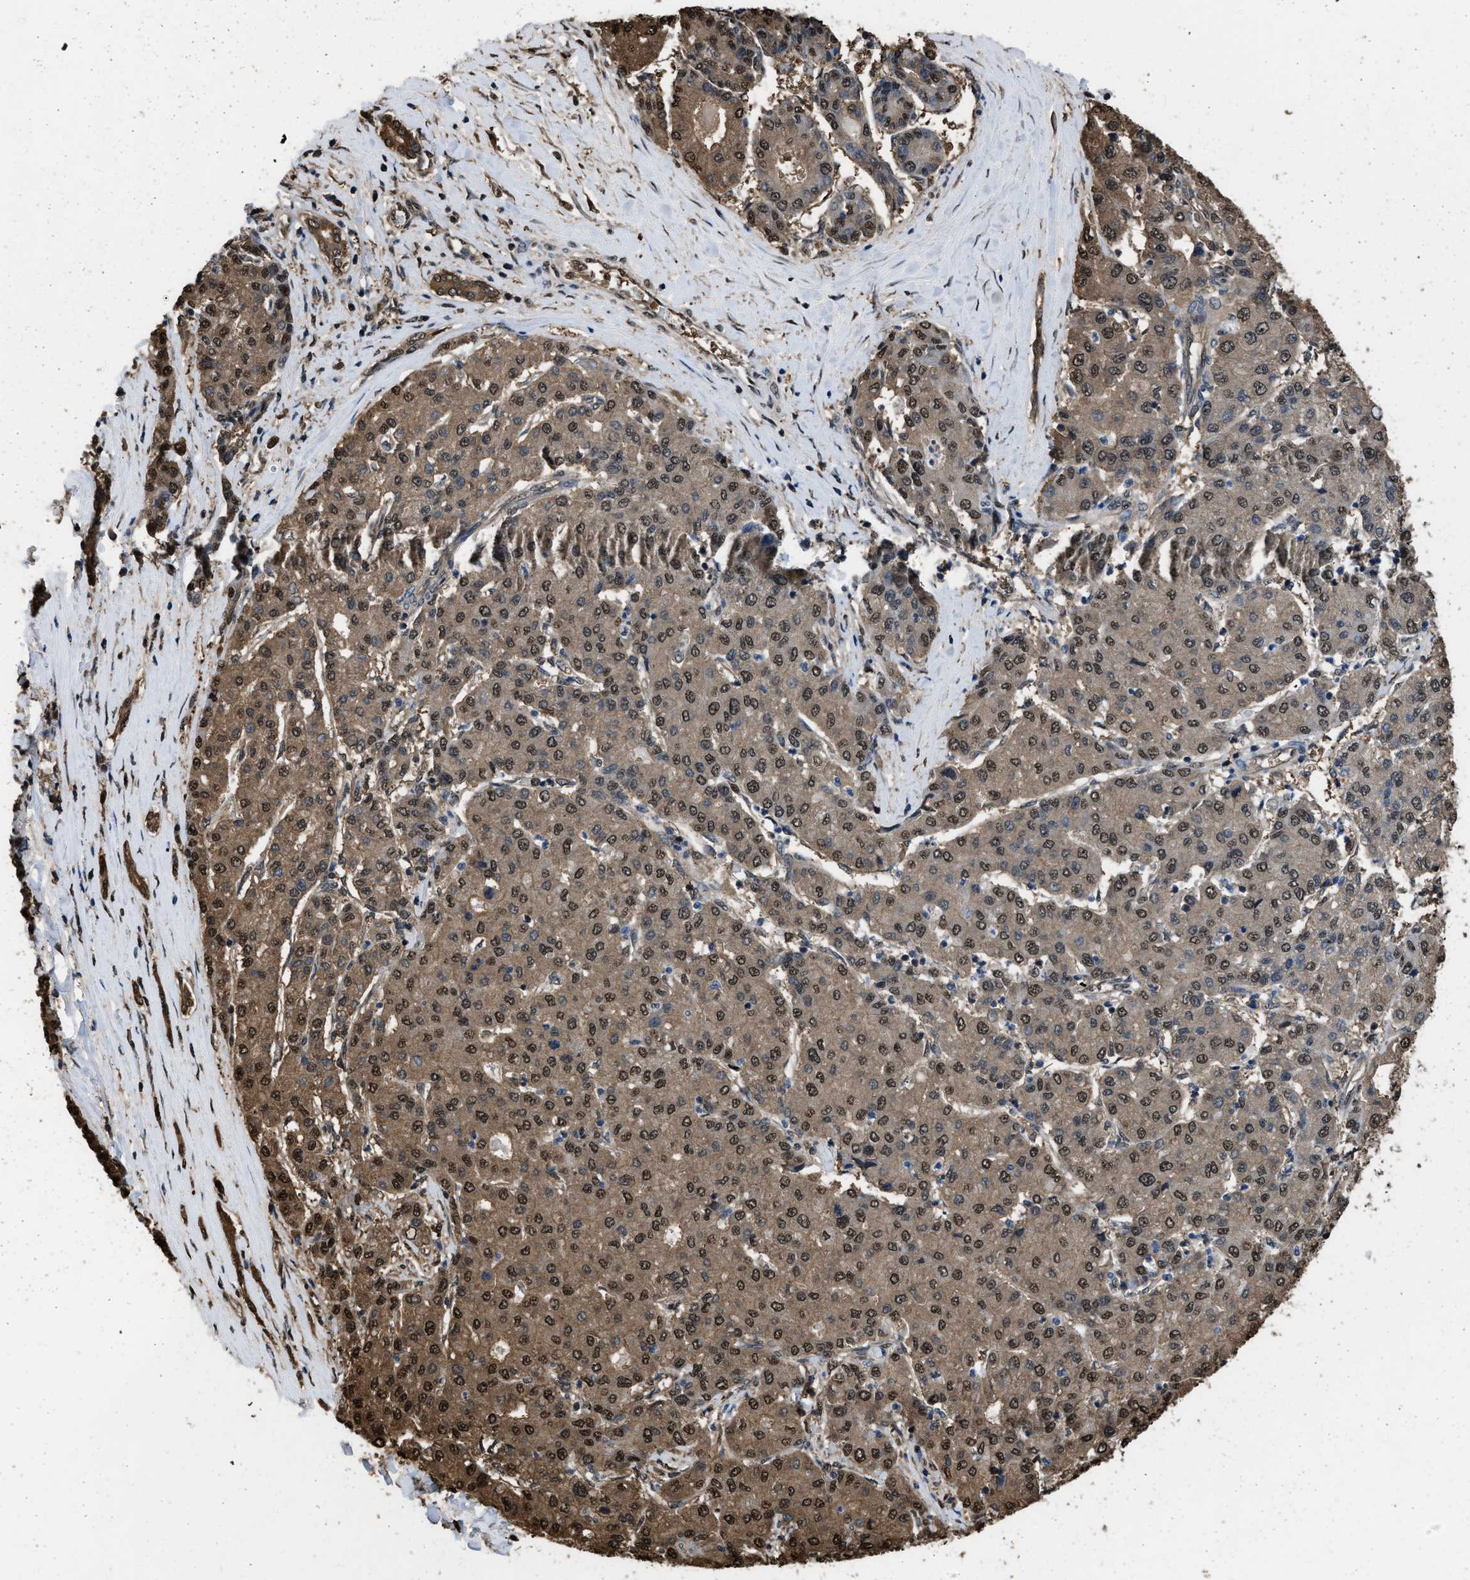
{"staining": {"intensity": "moderate", "quantity": ">75%", "location": "cytoplasmic/membranous,nuclear"}, "tissue": "liver cancer", "cell_type": "Tumor cells", "image_type": "cancer", "snomed": [{"axis": "morphology", "description": "Carcinoma, Hepatocellular, NOS"}, {"axis": "topography", "description": "Liver"}], "caption": "Protein staining of liver hepatocellular carcinoma tissue displays moderate cytoplasmic/membranous and nuclear staining in approximately >75% of tumor cells.", "gene": "FNTA", "patient": {"sex": "male", "age": 65}}